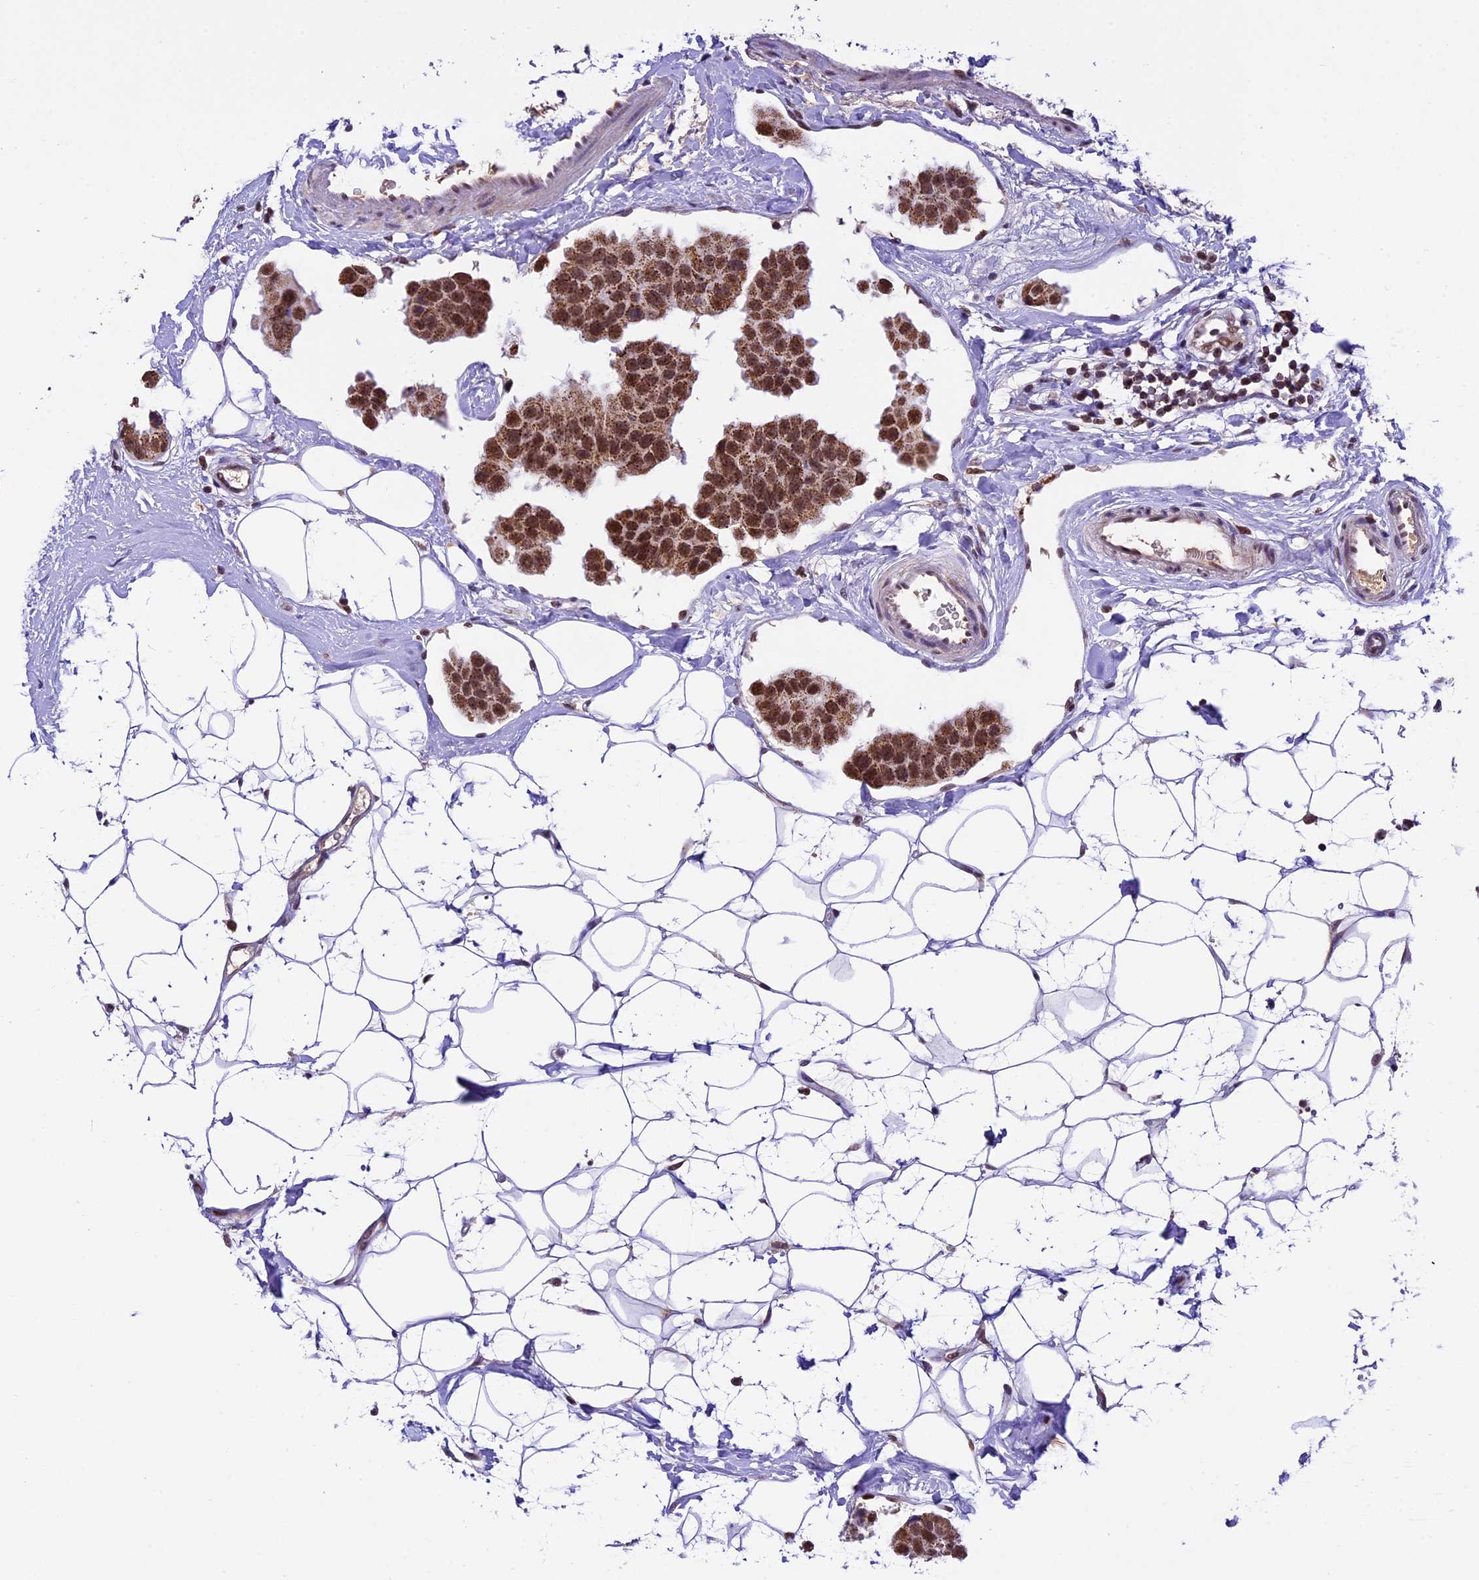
{"staining": {"intensity": "moderate", "quantity": ">75%", "location": "cytoplasmic/membranous,nuclear"}, "tissue": "breast cancer", "cell_type": "Tumor cells", "image_type": "cancer", "snomed": [{"axis": "morphology", "description": "Normal tissue, NOS"}, {"axis": "morphology", "description": "Duct carcinoma"}, {"axis": "topography", "description": "Breast"}], "caption": "Immunohistochemistry photomicrograph of breast cancer stained for a protein (brown), which shows medium levels of moderate cytoplasmic/membranous and nuclear staining in about >75% of tumor cells.", "gene": "CARS2", "patient": {"sex": "female", "age": 39}}